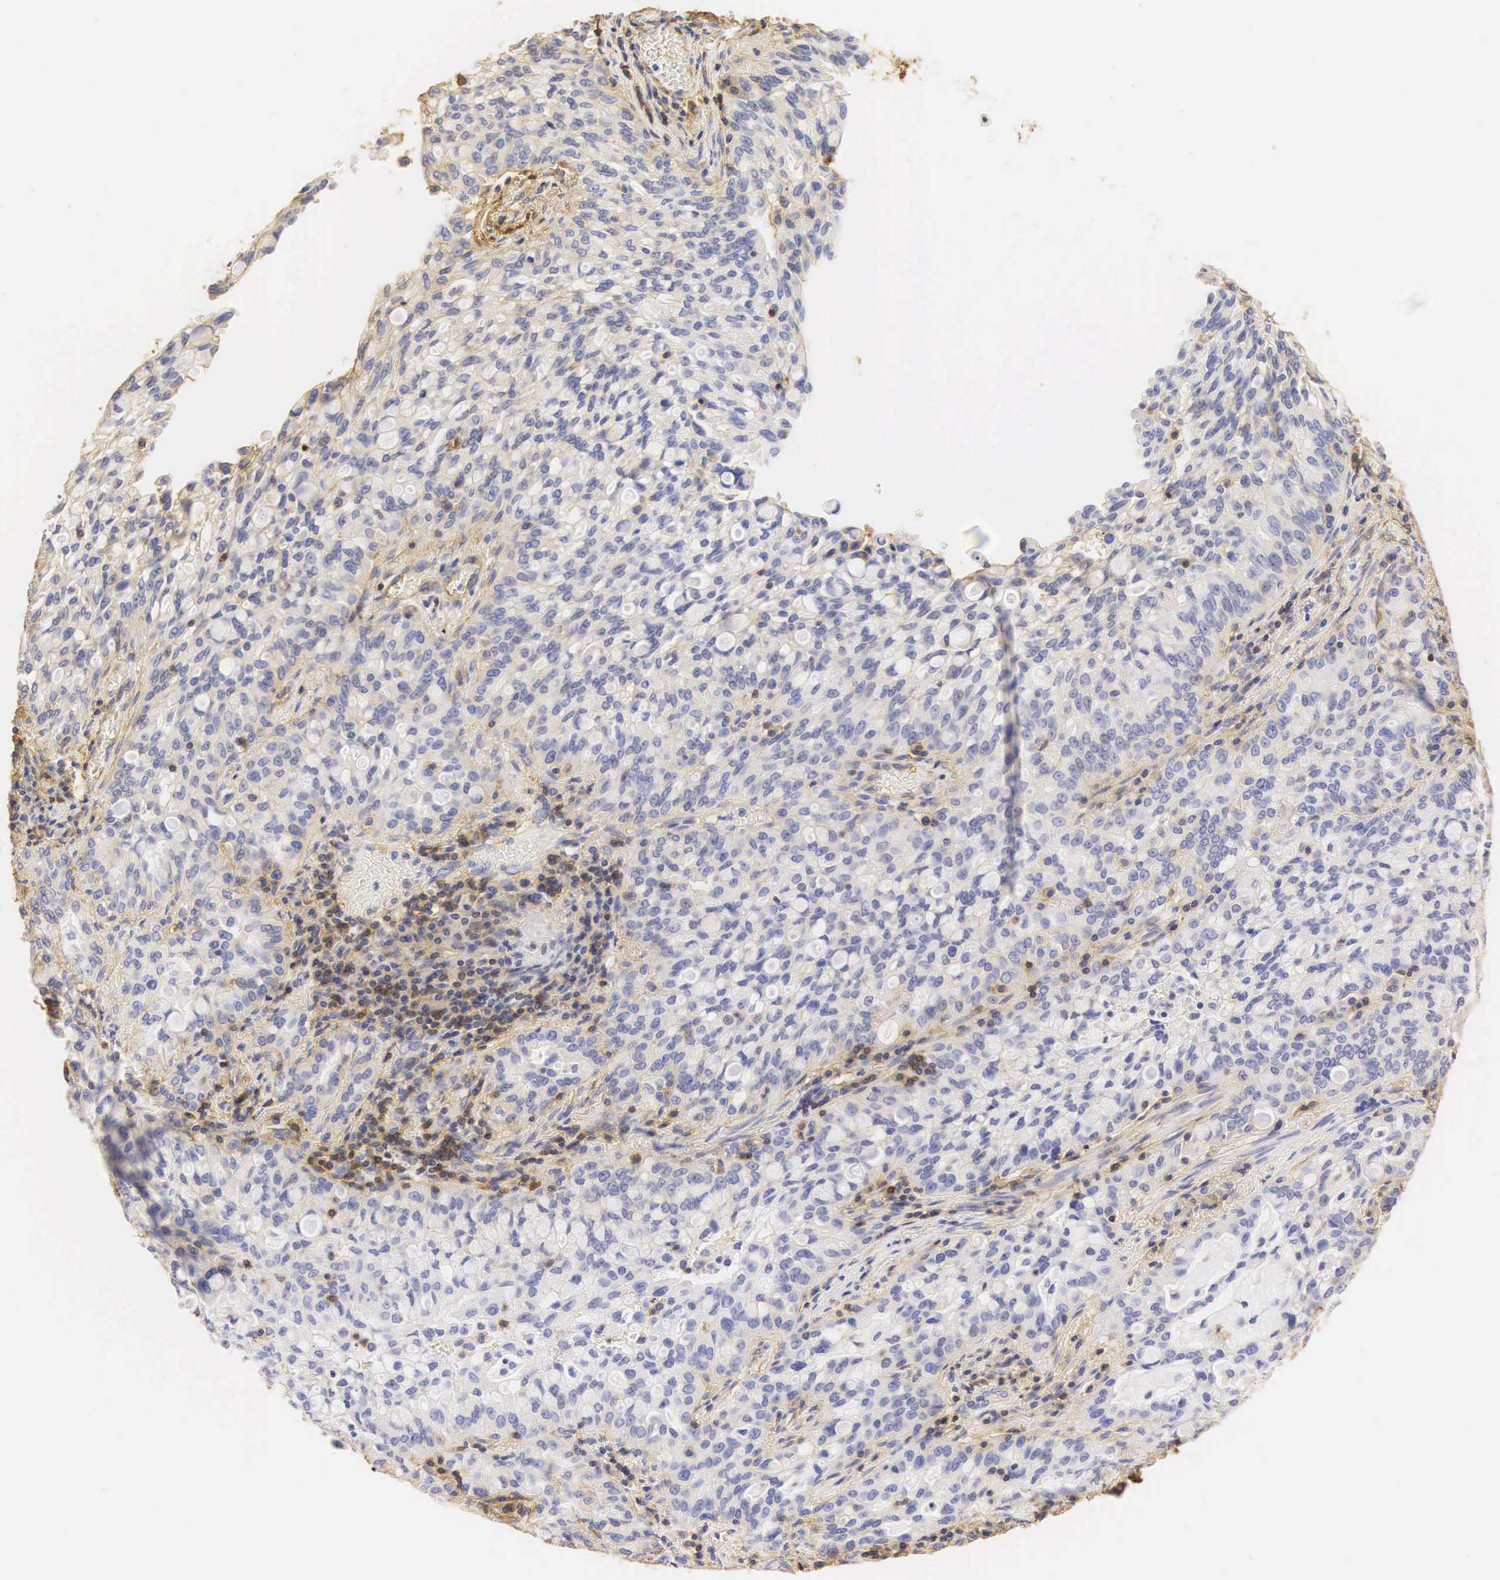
{"staining": {"intensity": "negative", "quantity": "none", "location": "none"}, "tissue": "lung cancer", "cell_type": "Tumor cells", "image_type": "cancer", "snomed": [{"axis": "morphology", "description": "Adenocarcinoma, NOS"}, {"axis": "topography", "description": "Lung"}], "caption": "The micrograph reveals no significant positivity in tumor cells of lung adenocarcinoma.", "gene": "CD99", "patient": {"sex": "female", "age": 44}}